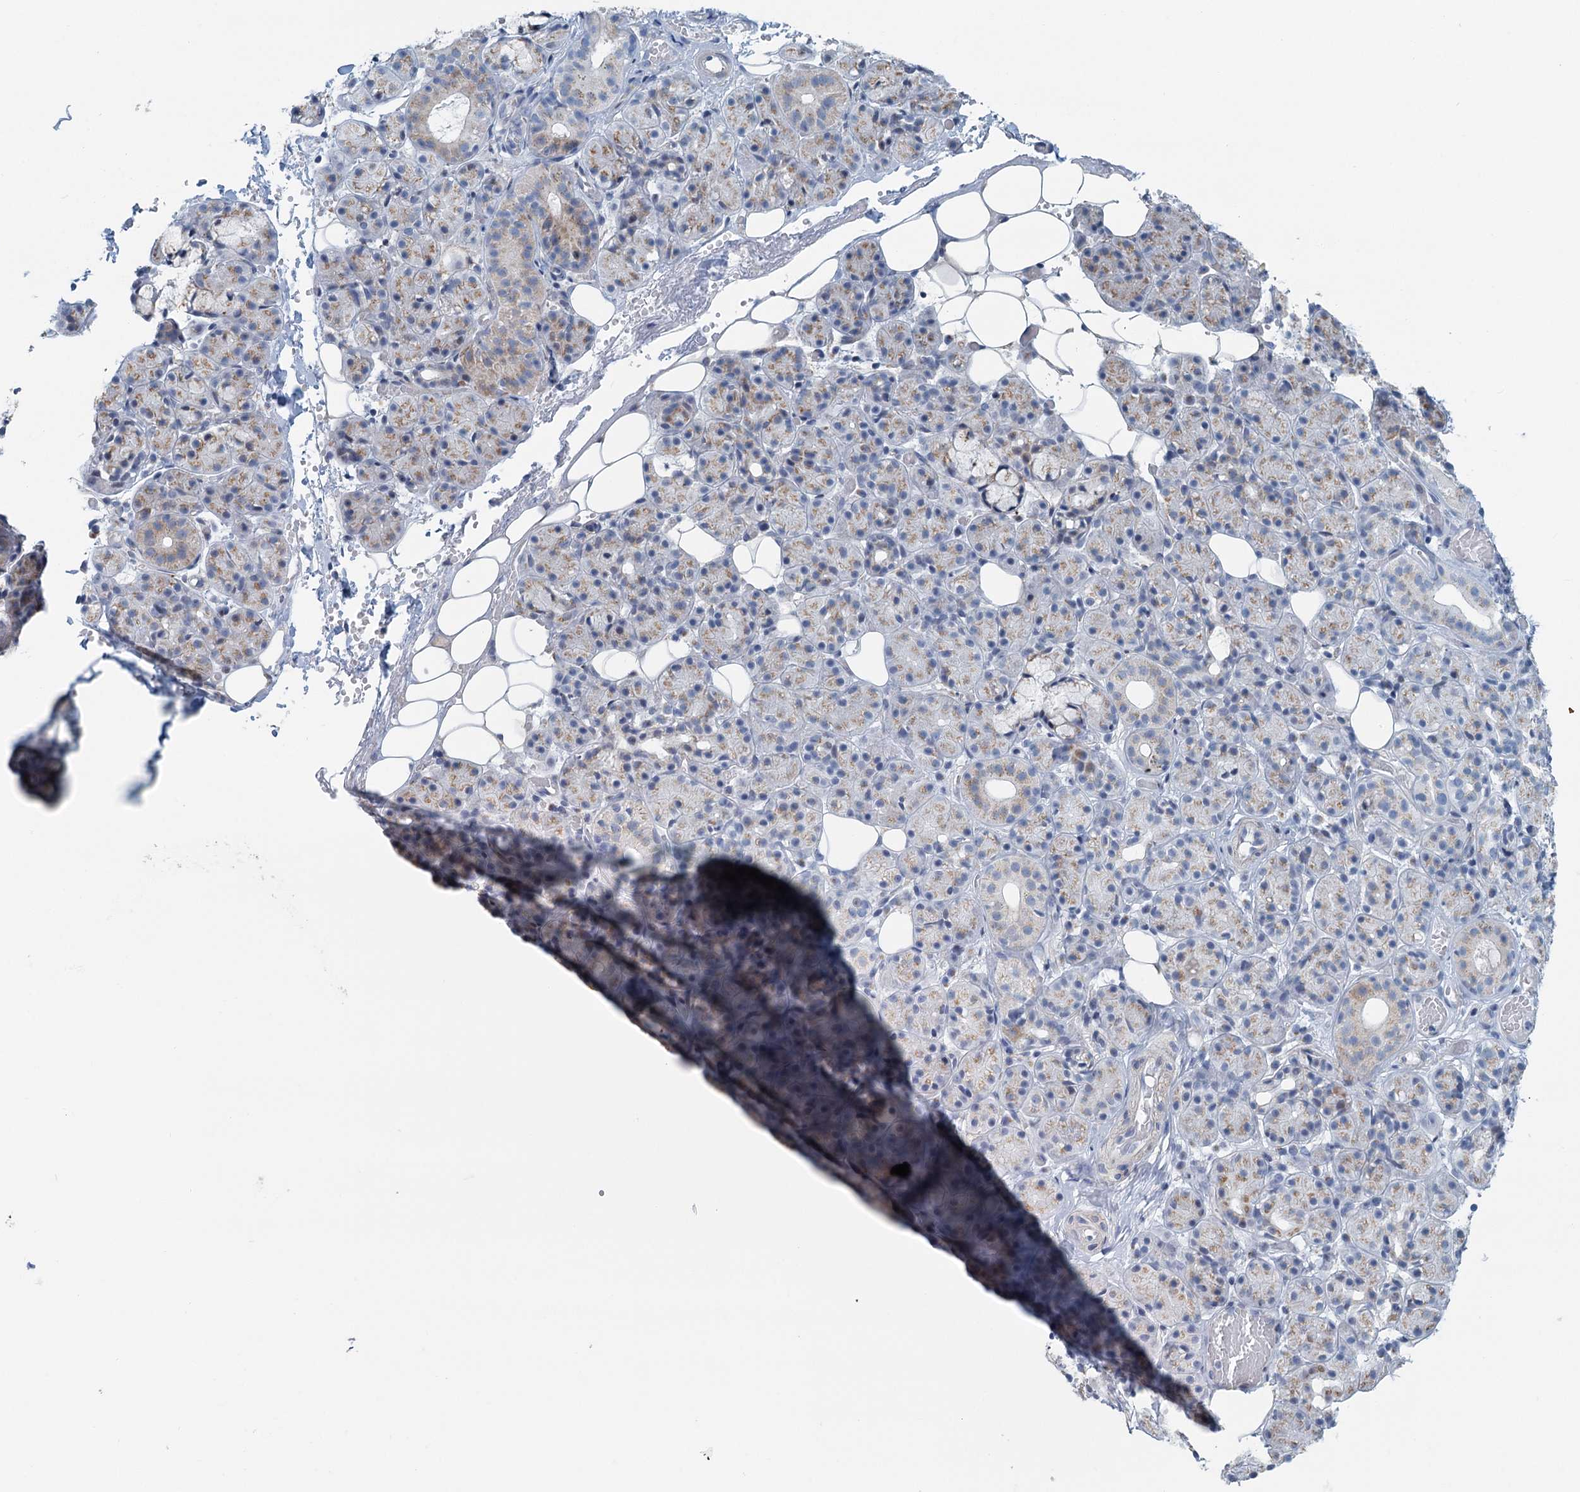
{"staining": {"intensity": "weak", "quantity": "25%-75%", "location": "cytoplasmic/membranous"}, "tissue": "salivary gland", "cell_type": "Glandular cells", "image_type": "normal", "snomed": [{"axis": "morphology", "description": "Normal tissue, NOS"}, {"axis": "topography", "description": "Salivary gland"}], "caption": "Unremarkable salivary gland was stained to show a protein in brown. There is low levels of weak cytoplasmic/membranous expression in approximately 25%-75% of glandular cells. (DAB (3,3'-diaminobenzidine) IHC, brown staining for protein, blue staining for nuclei).", "gene": "ZNF527", "patient": {"sex": "male", "age": 63}}